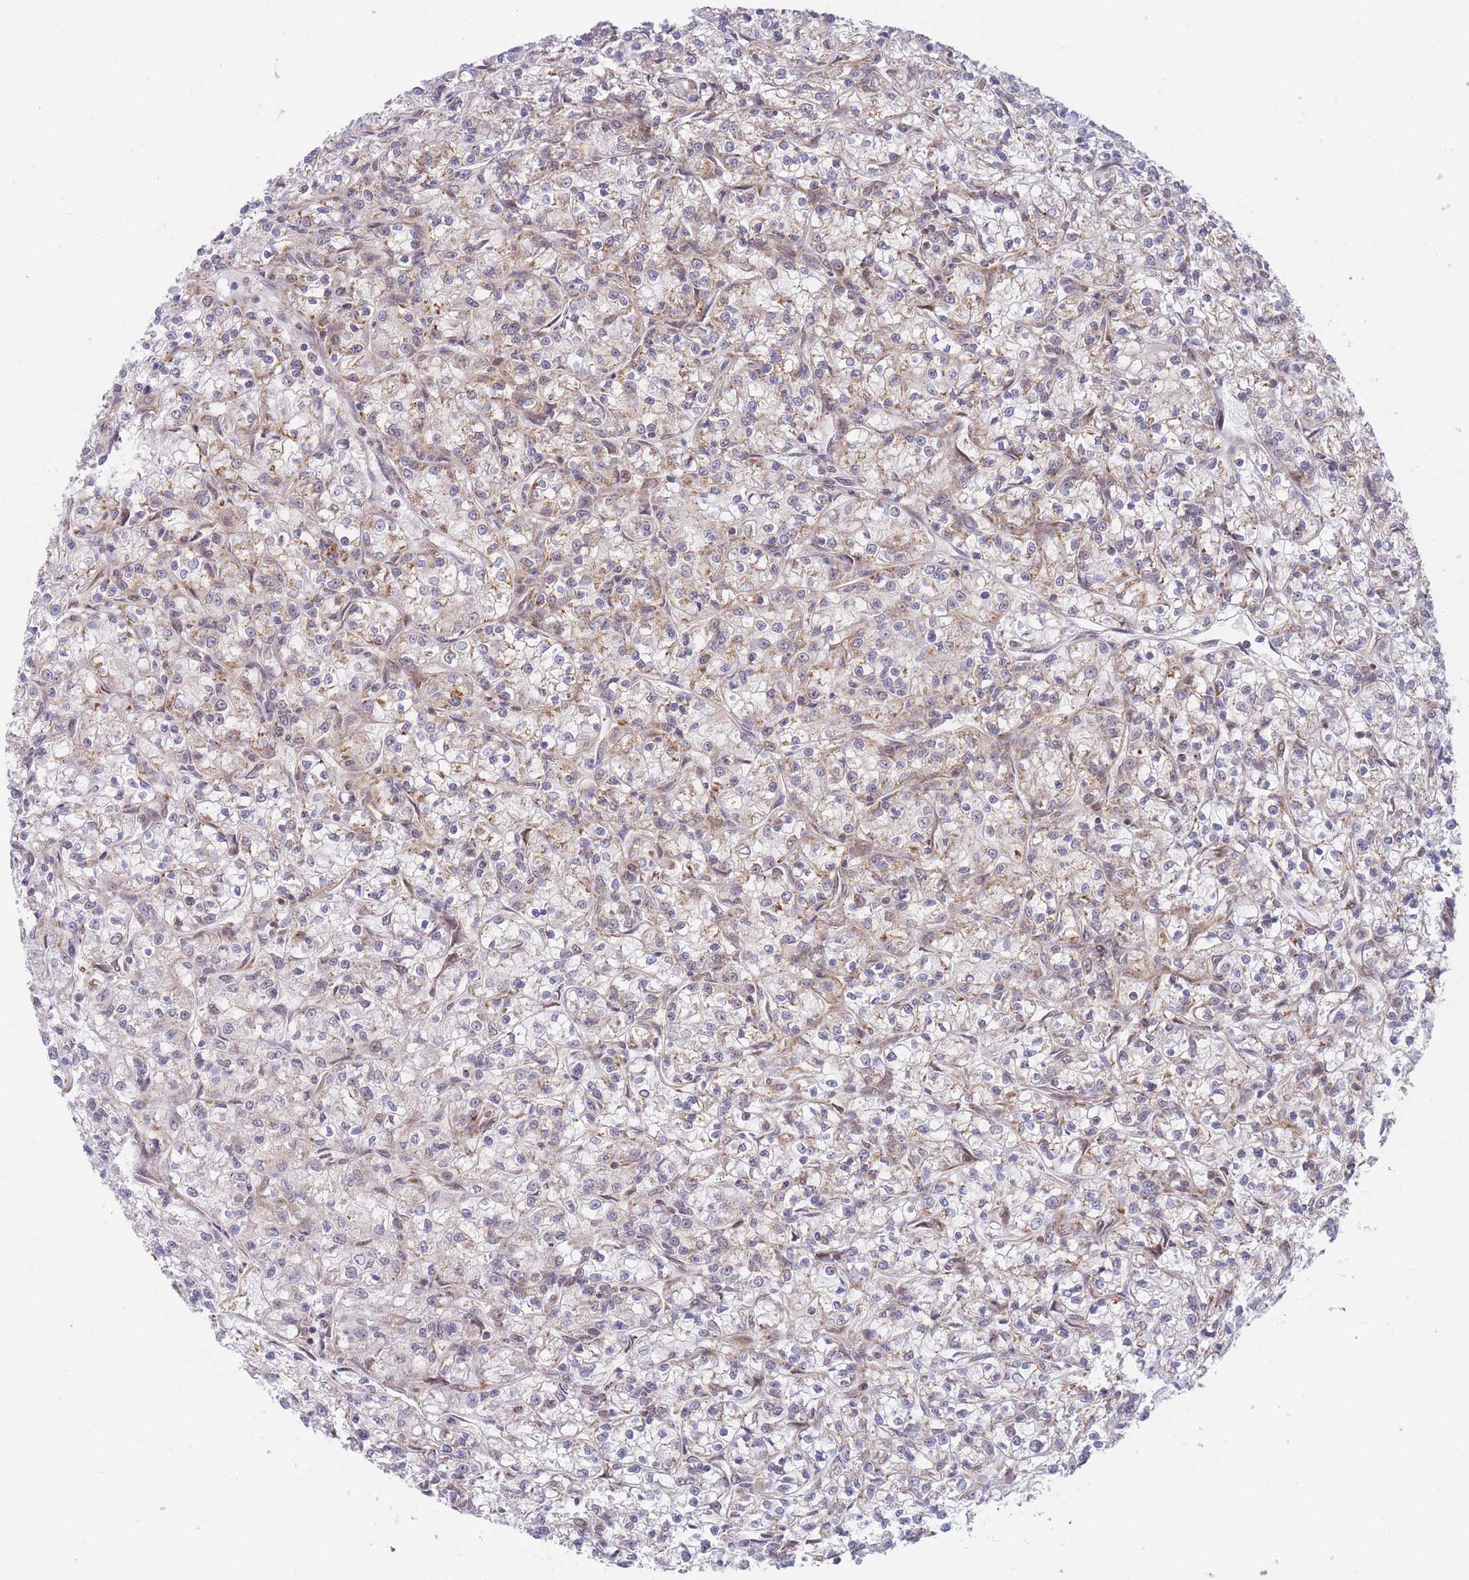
{"staining": {"intensity": "weak", "quantity": "<25%", "location": "cytoplasmic/membranous"}, "tissue": "renal cancer", "cell_type": "Tumor cells", "image_type": "cancer", "snomed": [{"axis": "morphology", "description": "Adenocarcinoma, NOS"}, {"axis": "topography", "description": "Kidney"}], "caption": "A high-resolution image shows immunohistochemistry (IHC) staining of adenocarcinoma (renal), which reveals no significant staining in tumor cells.", "gene": "BOD1L1", "patient": {"sex": "female", "age": 59}}